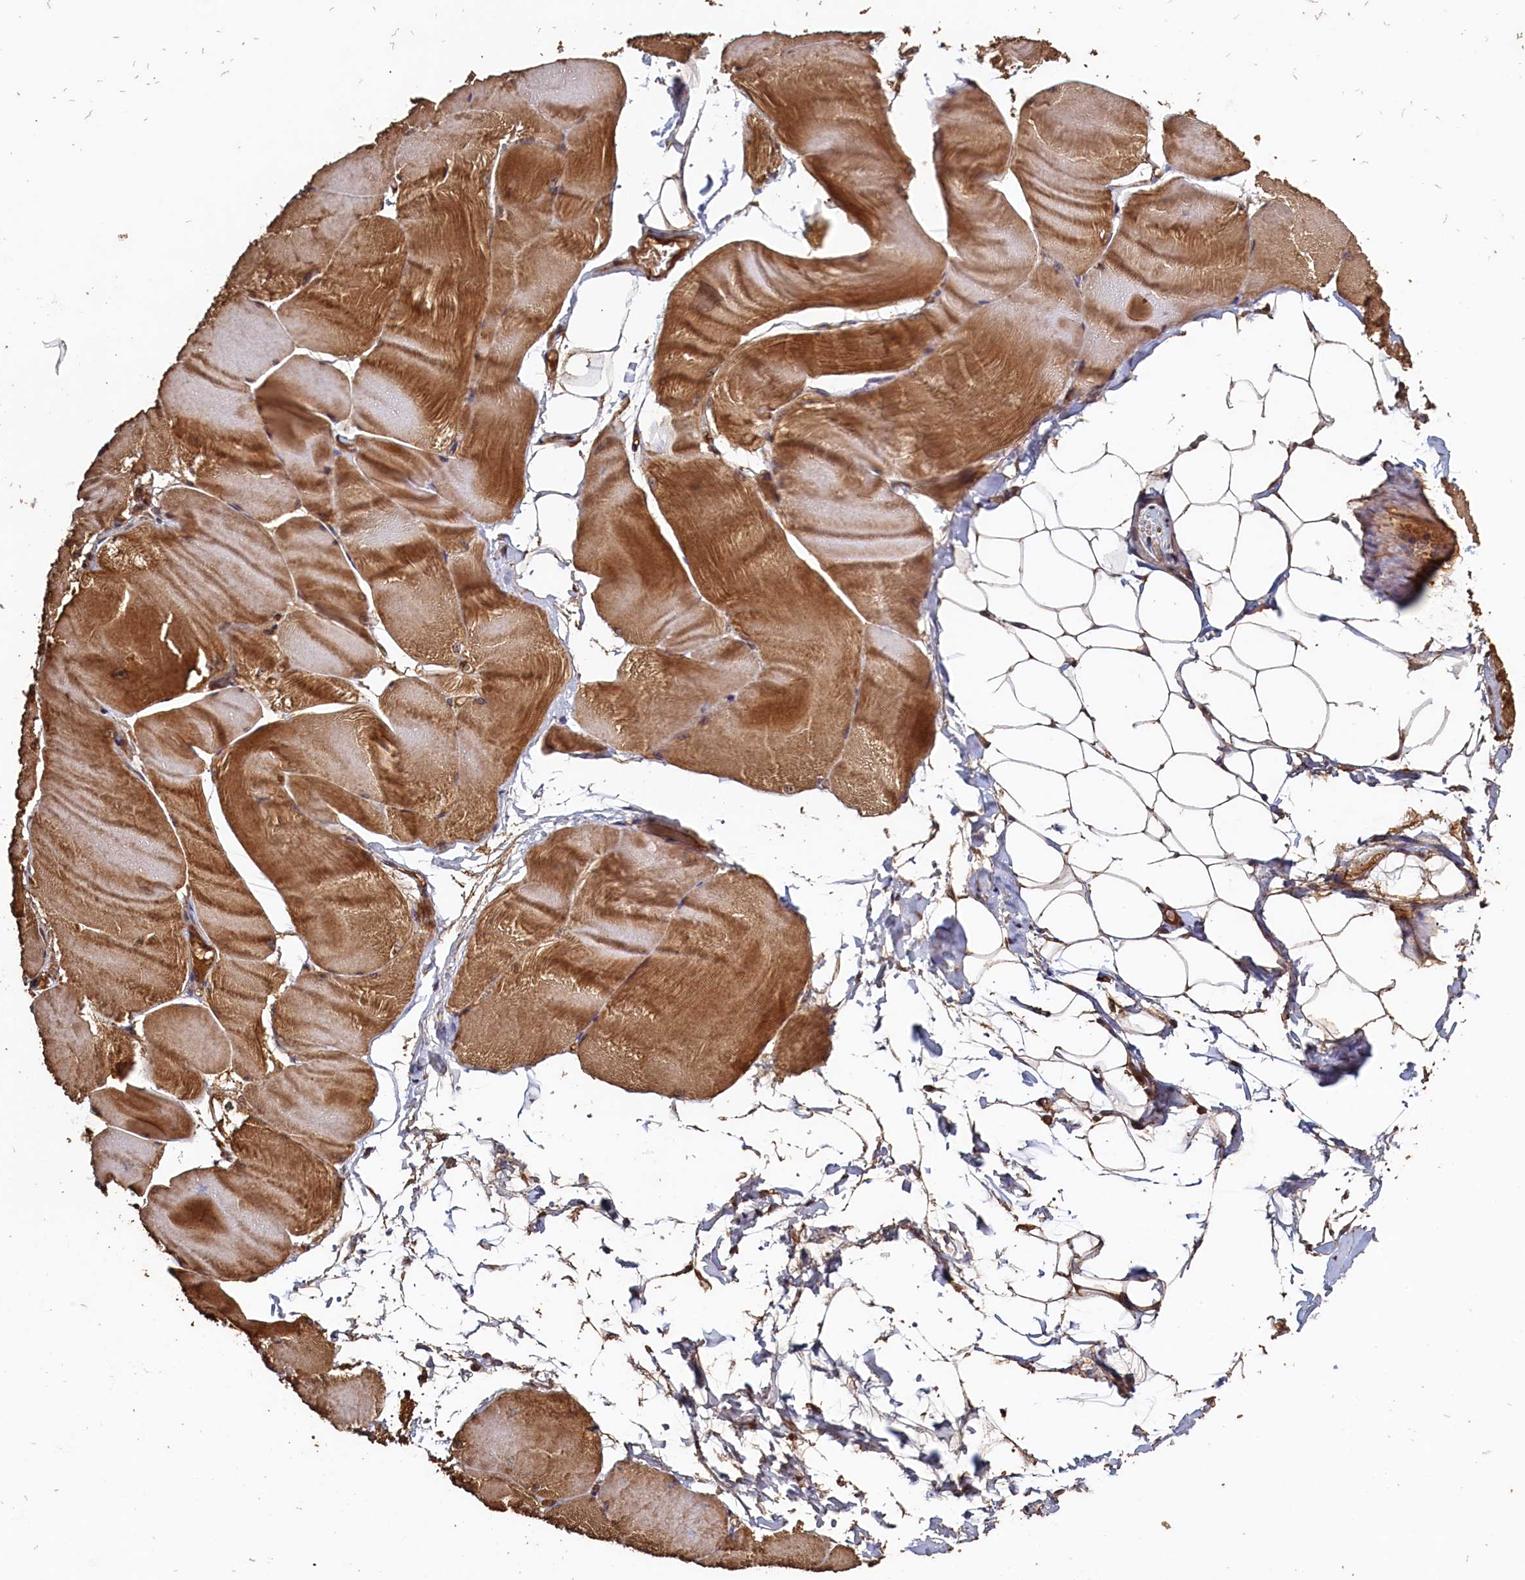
{"staining": {"intensity": "moderate", "quantity": ">75%", "location": "cytoplasmic/membranous"}, "tissue": "skeletal muscle", "cell_type": "Myocytes", "image_type": "normal", "snomed": [{"axis": "morphology", "description": "Normal tissue, NOS"}, {"axis": "morphology", "description": "Basal cell carcinoma"}, {"axis": "topography", "description": "Skeletal muscle"}], "caption": "A brown stain highlights moderate cytoplasmic/membranous staining of a protein in myocytes of benign skeletal muscle.", "gene": "SNX33", "patient": {"sex": "female", "age": 64}}